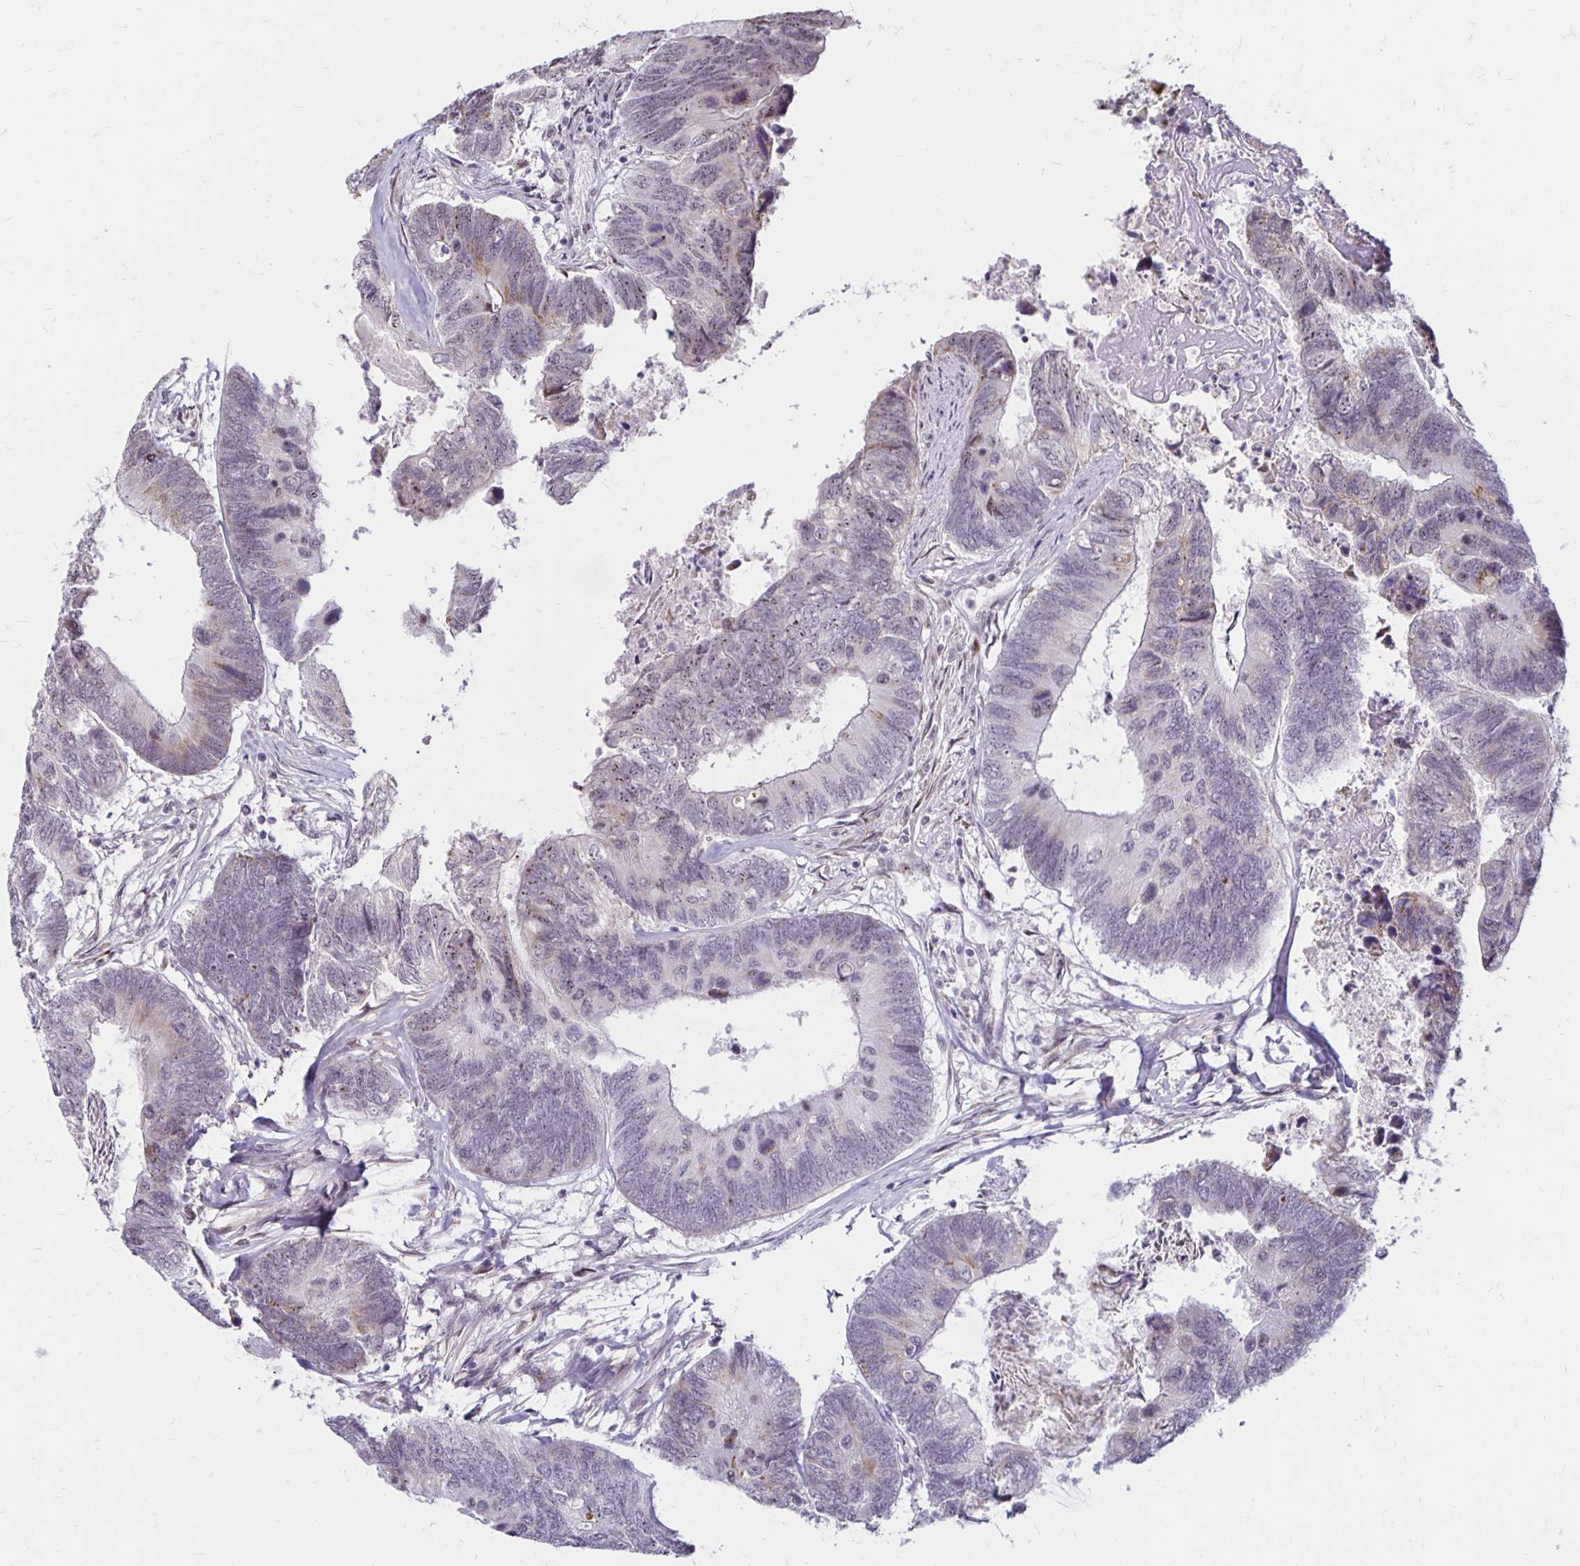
{"staining": {"intensity": "negative", "quantity": "none", "location": "none"}, "tissue": "colorectal cancer", "cell_type": "Tumor cells", "image_type": "cancer", "snomed": [{"axis": "morphology", "description": "Adenocarcinoma, NOS"}, {"axis": "topography", "description": "Colon"}], "caption": "Colorectal cancer (adenocarcinoma) was stained to show a protein in brown. There is no significant expression in tumor cells. (DAB (3,3'-diaminobenzidine) immunohistochemistry (IHC), high magnification).", "gene": "DAGLA", "patient": {"sex": "female", "age": 67}}